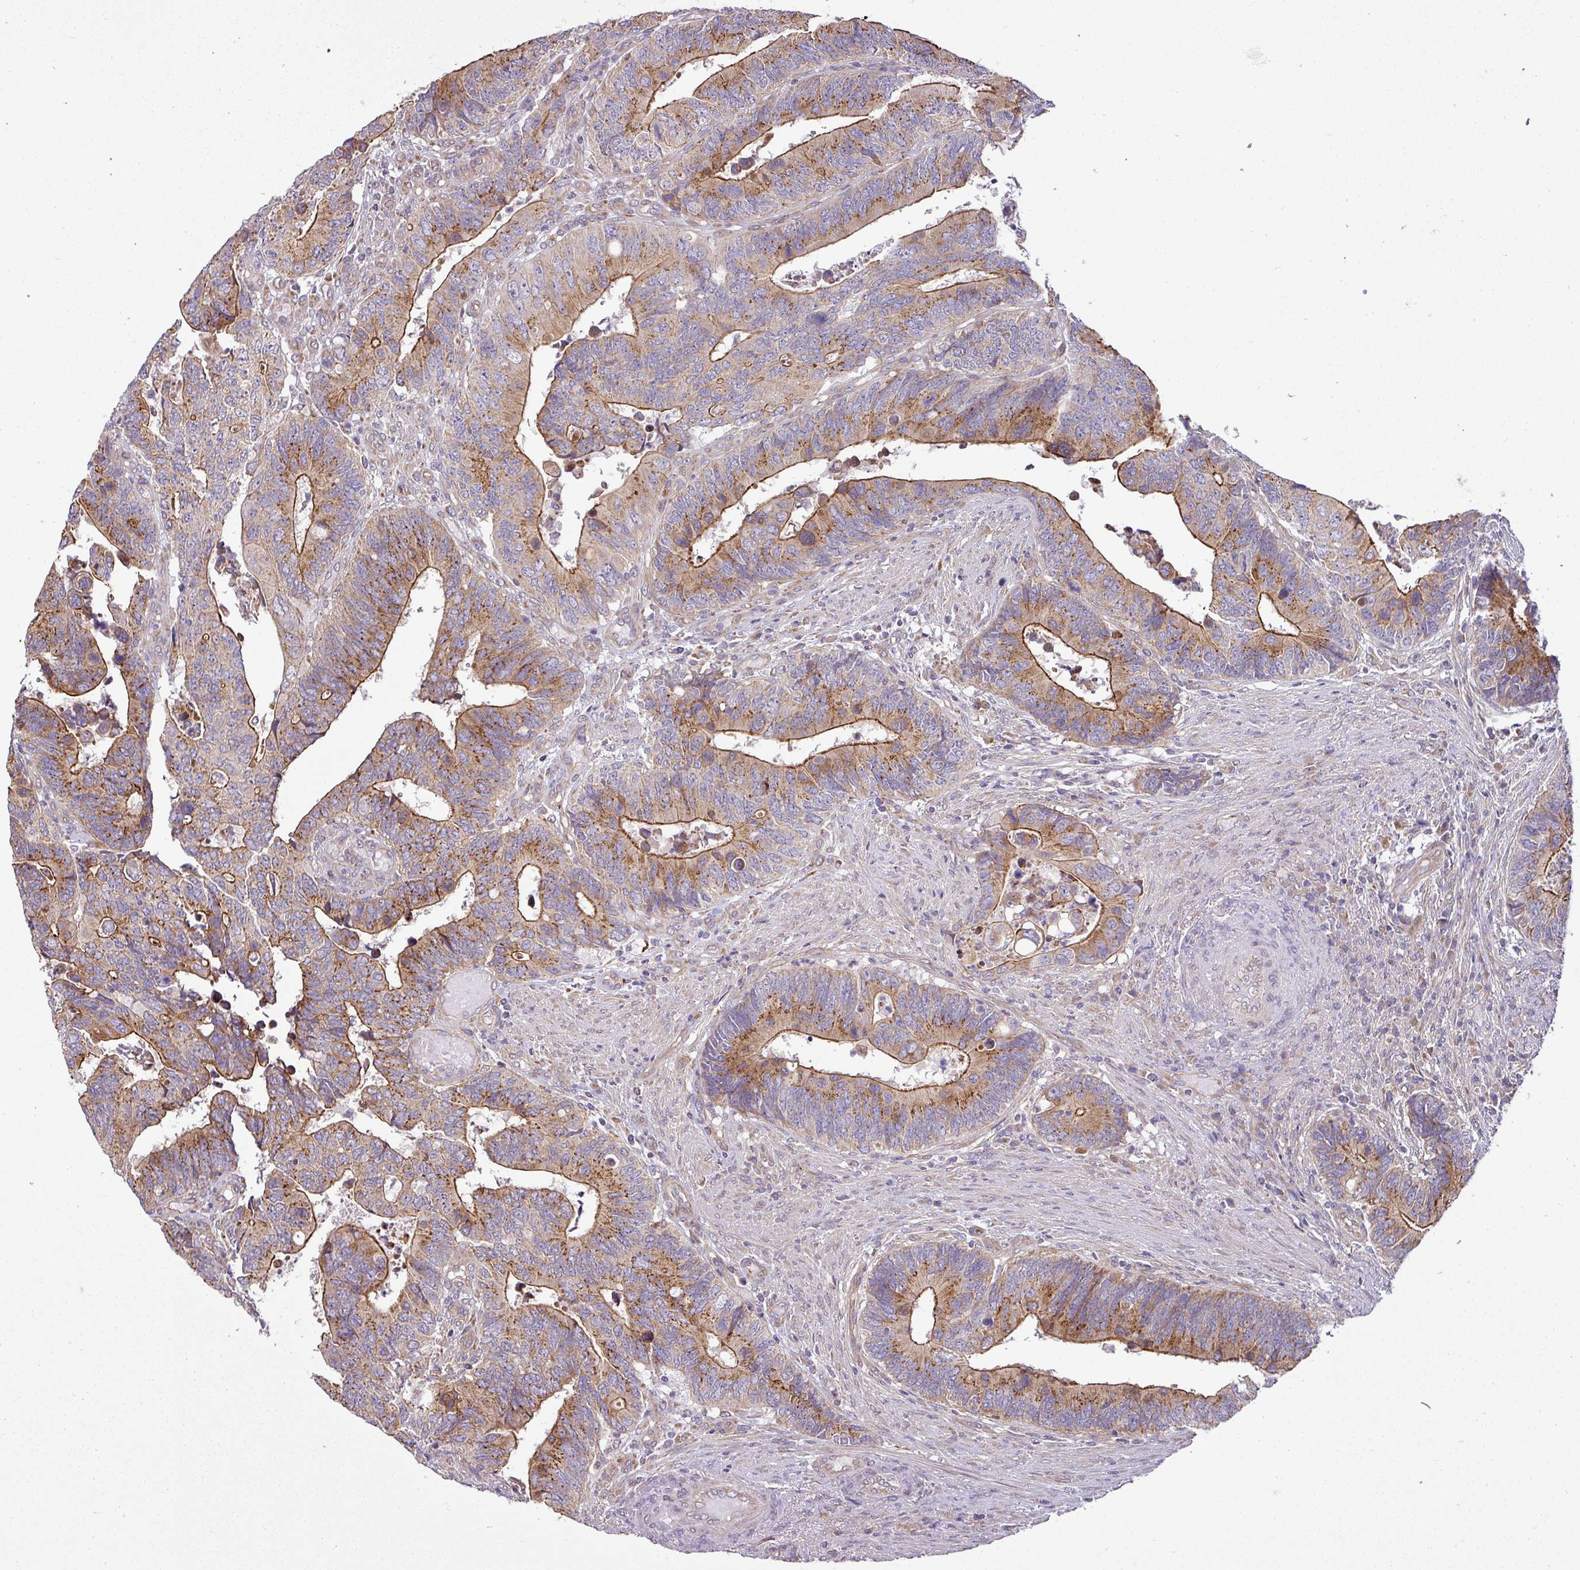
{"staining": {"intensity": "strong", "quantity": ">75%", "location": "cytoplasmic/membranous"}, "tissue": "colorectal cancer", "cell_type": "Tumor cells", "image_type": "cancer", "snomed": [{"axis": "morphology", "description": "Adenocarcinoma, NOS"}, {"axis": "topography", "description": "Colon"}], "caption": "Colorectal cancer was stained to show a protein in brown. There is high levels of strong cytoplasmic/membranous staining in approximately >75% of tumor cells.", "gene": "TIMMDC1", "patient": {"sex": "male", "age": 87}}